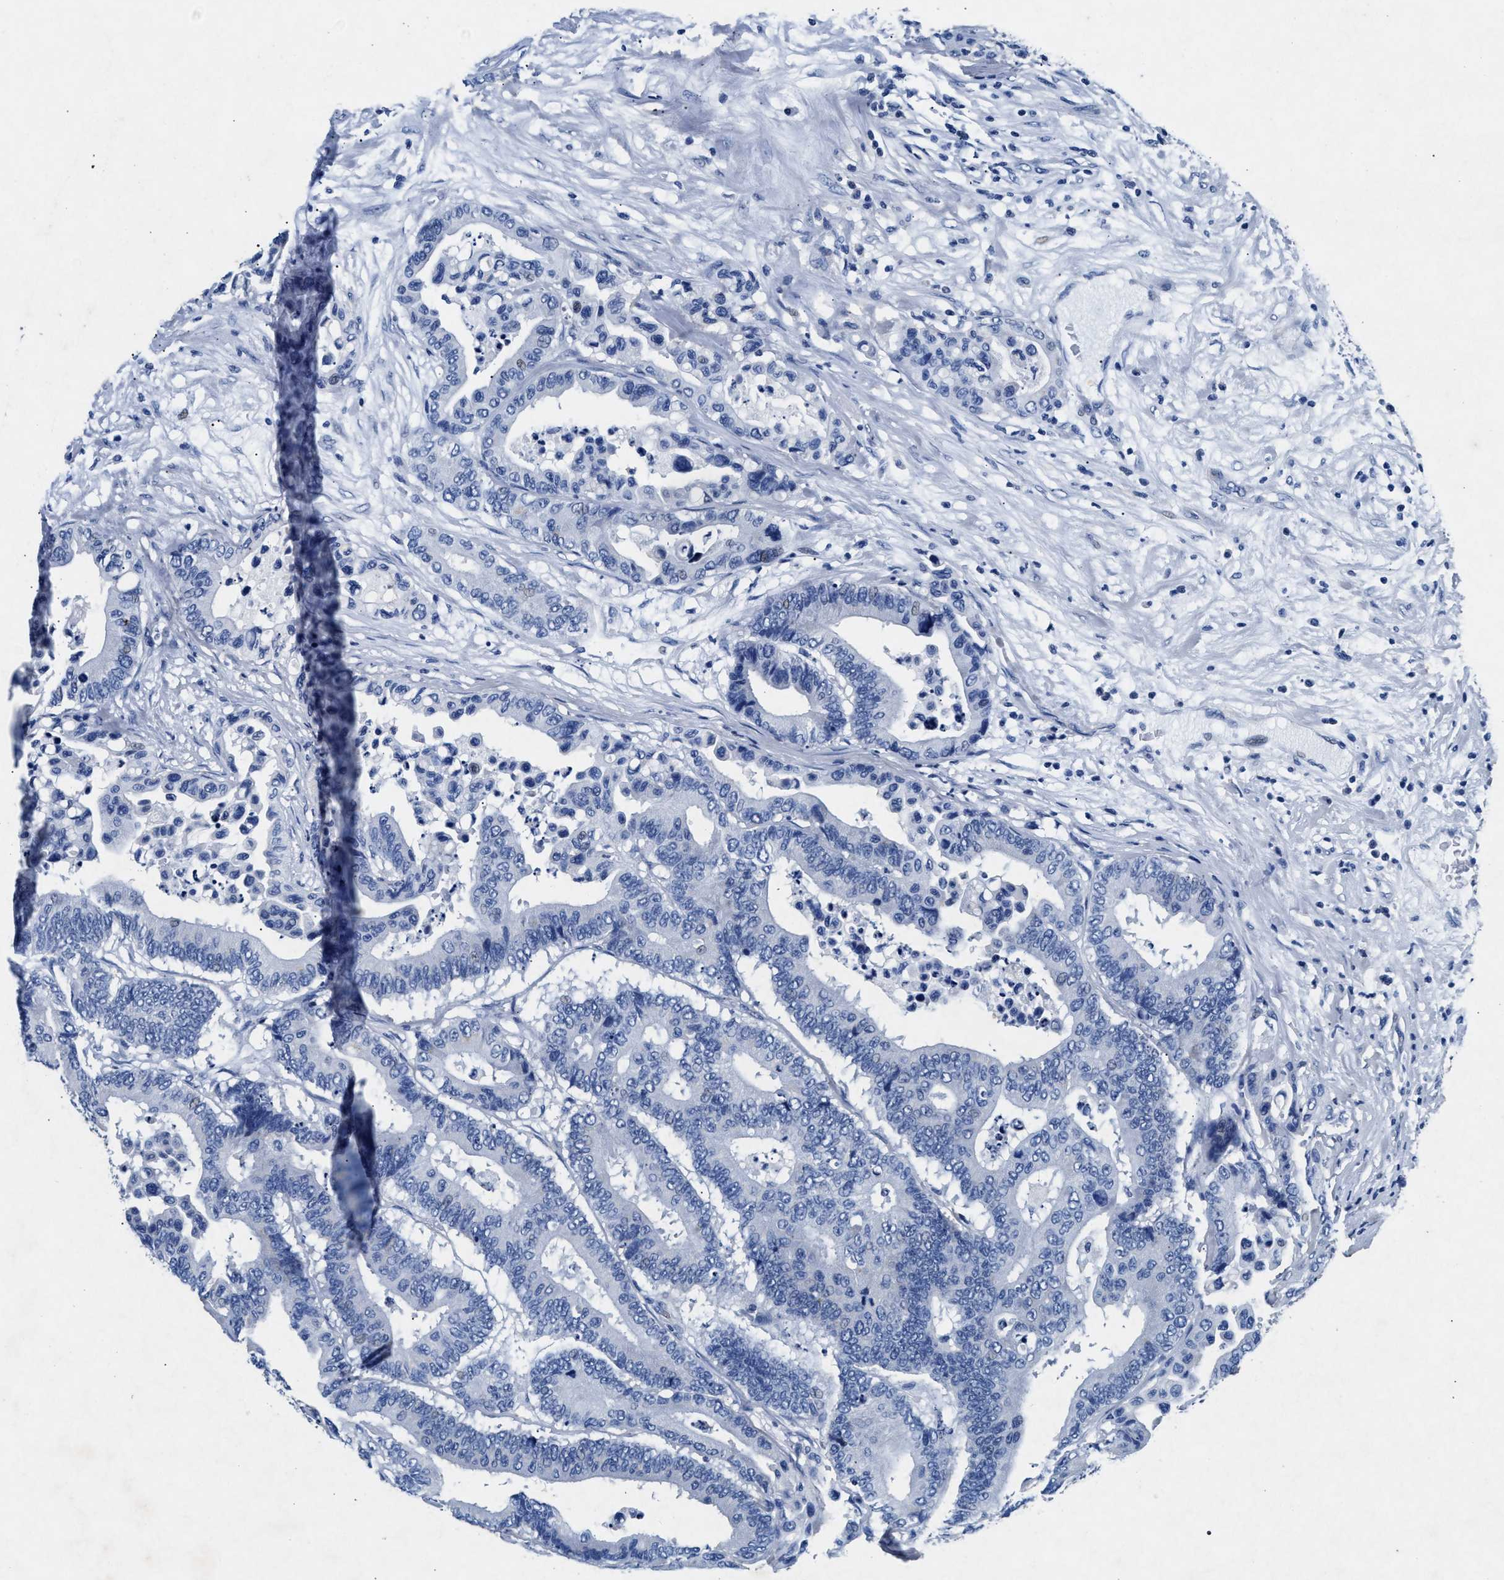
{"staining": {"intensity": "negative", "quantity": "none", "location": "none"}, "tissue": "colorectal cancer", "cell_type": "Tumor cells", "image_type": "cancer", "snomed": [{"axis": "morphology", "description": "Normal tissue, NOS"}, {"axis": "morphology", "description": "Adenocarcinoma, NOS"}, {"axis": "topography", "description": "Colon"}], "caption": "Adenocarcinoma (colorectal) was stained to show a protein in brown. There is no significant positivity in tumor cells. (Brightfield microscopy of DAB IHC at high magnification).", "gene": "MAP6", "patient": {"sex": "male", "age": 82}}